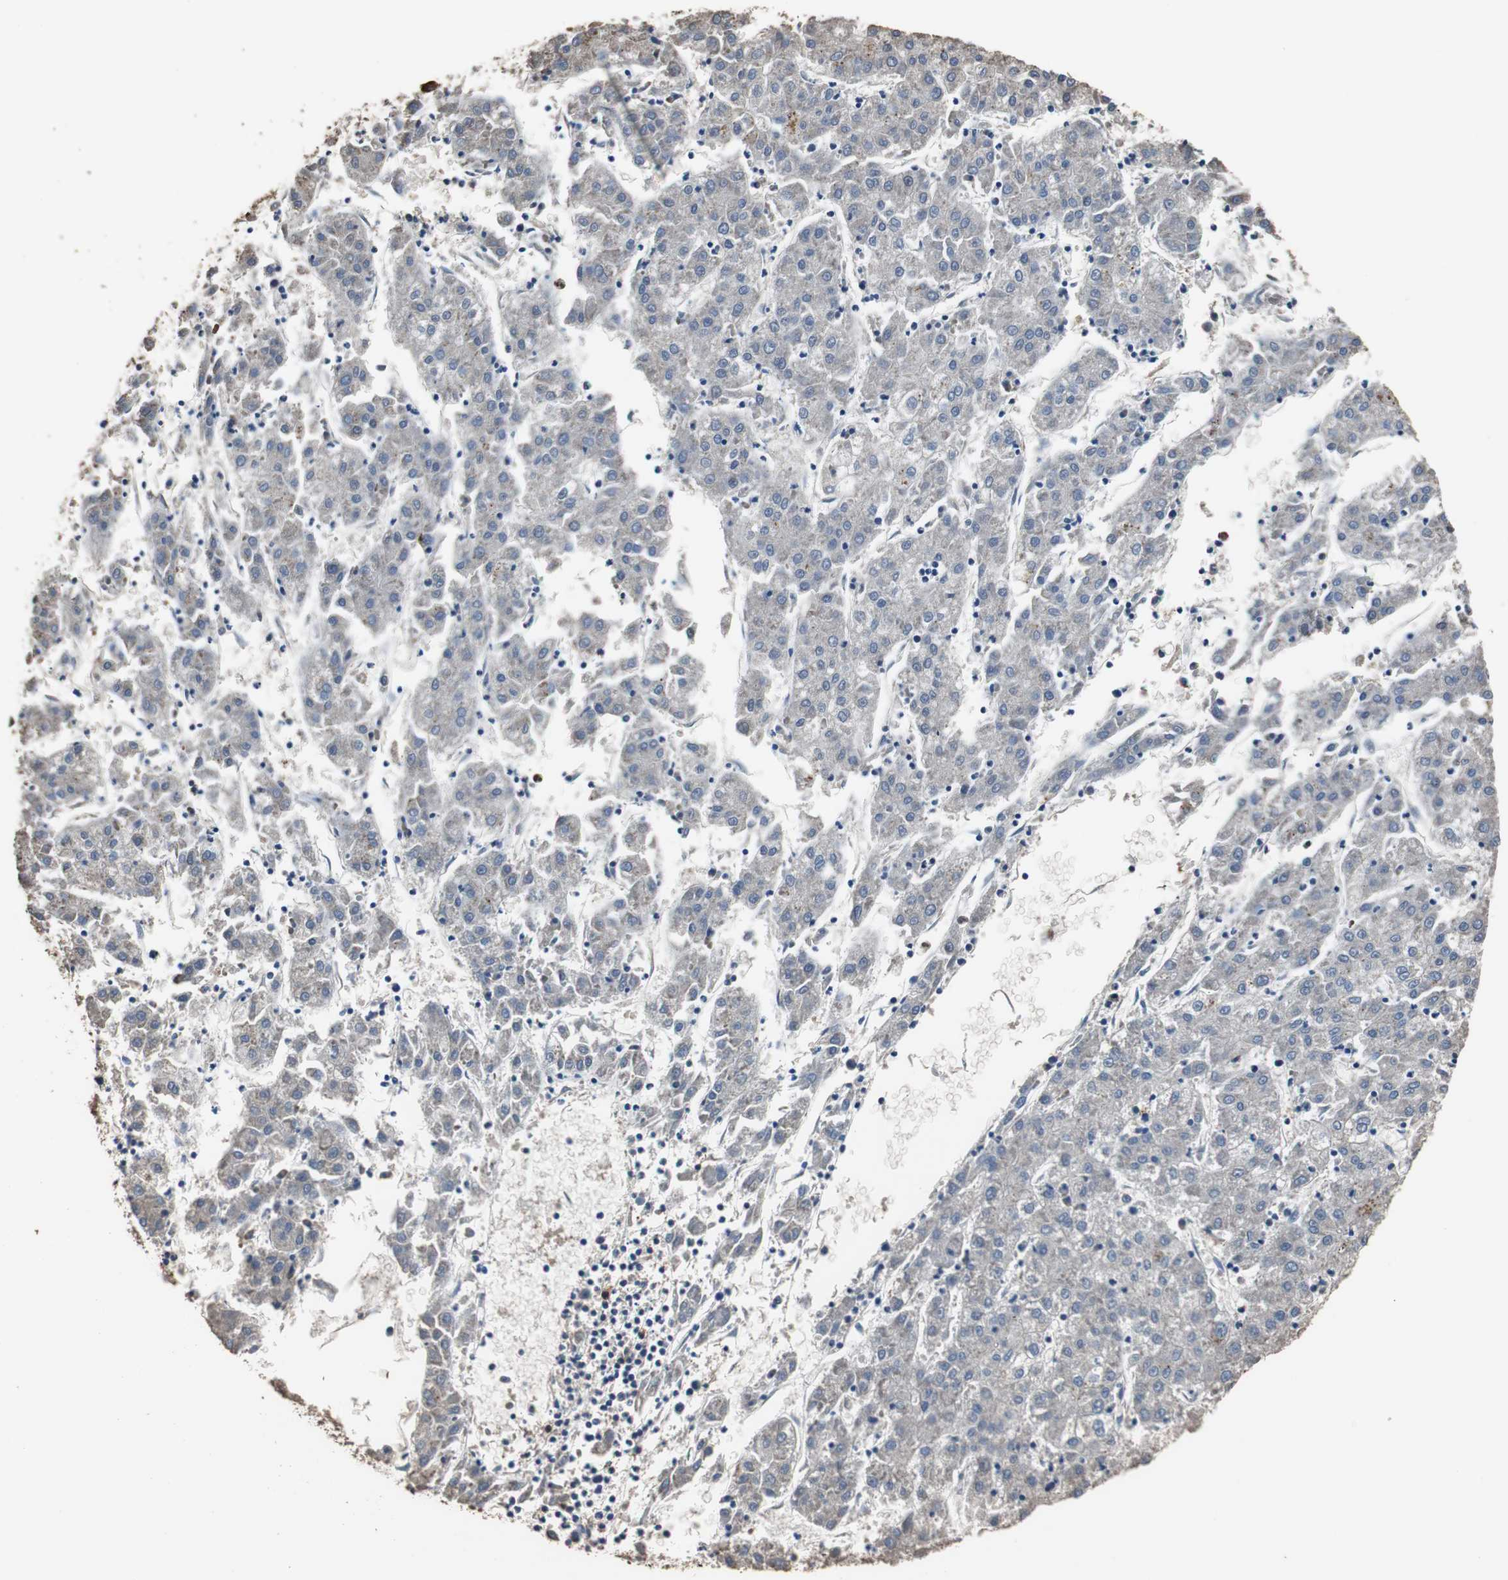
{"staining": {"intensity": "negative", "quantity": "none", "location": "none"}, "tissue": "liver cancer", "cell_type": "Tumor cells", "image_type": "cancer", "snomed": [{"axis": "morphology", "description": "Carcinoma, Hepatocellular, NOS"}, {"axis": "topography", "description": "Liver"}], "caption": "A micrograph of hepatocellular carcinoma (liver) stained for a protein reveals no brown staining in tumor cells.", "gene": "SCIMP", "patient": {"sex": "male", "age": 72}}